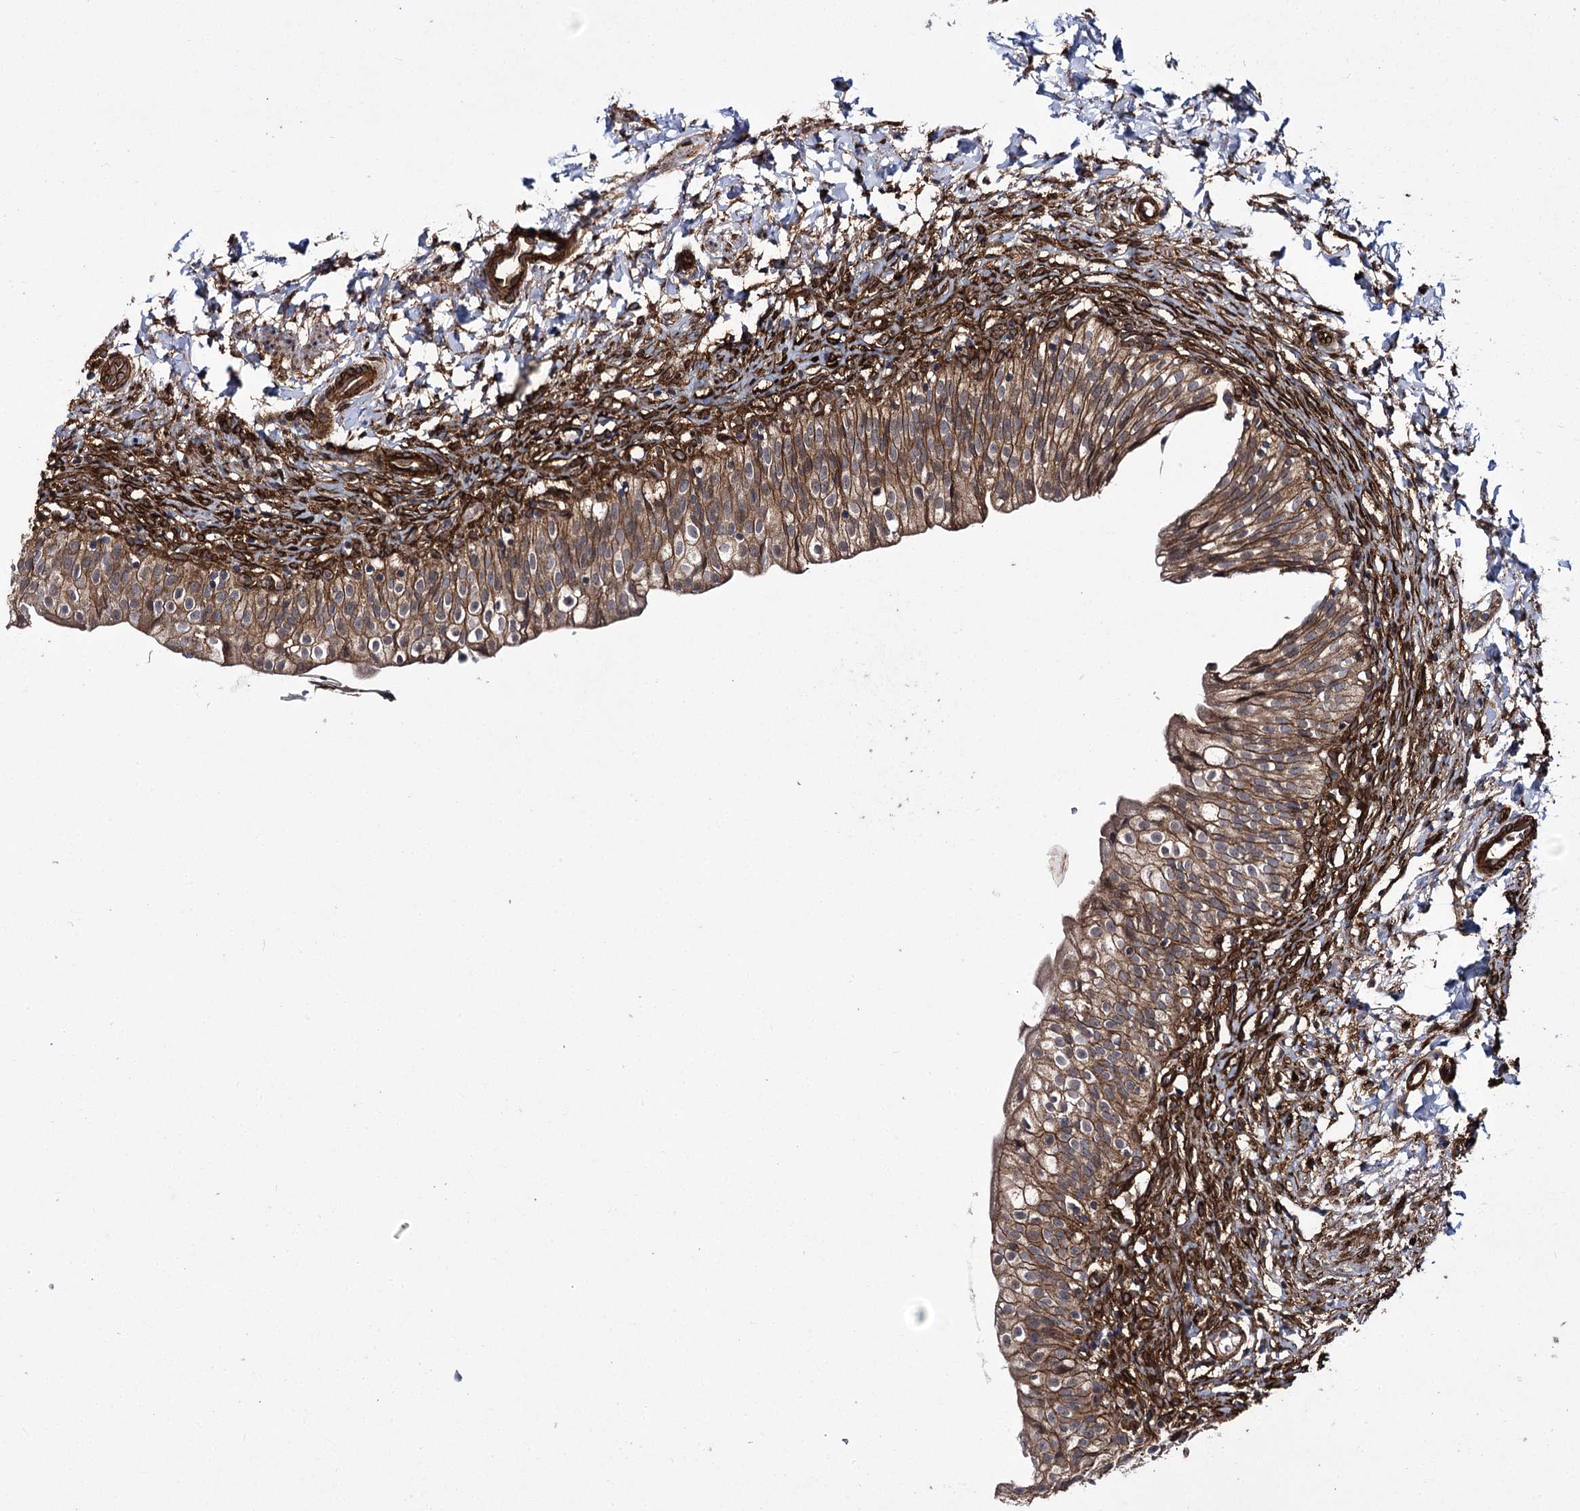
{"staining": {"intensity": "strong", "quantity": ">75%", "location": "cytoplasmic/membranous"}, "tissue": "urinary bladder", "cell_type": "Urothelial cells", "image_type": "normal", "snomed": [{"axis": "morphology", "description": "Normal tissue, NOS"}, {"axis": "topography", "description": "Urinary bladder"}], "caption": "A histopathology image of human urinary bladder stained for a protein demonstrates strong cytoplasmic/membranous brown staining in urothelial cells. (brown staining indicates protein expression, while blue staining denotes nuclei).", "gene": "MYO1C", "patient": {"sex": "male", "age": 55}}